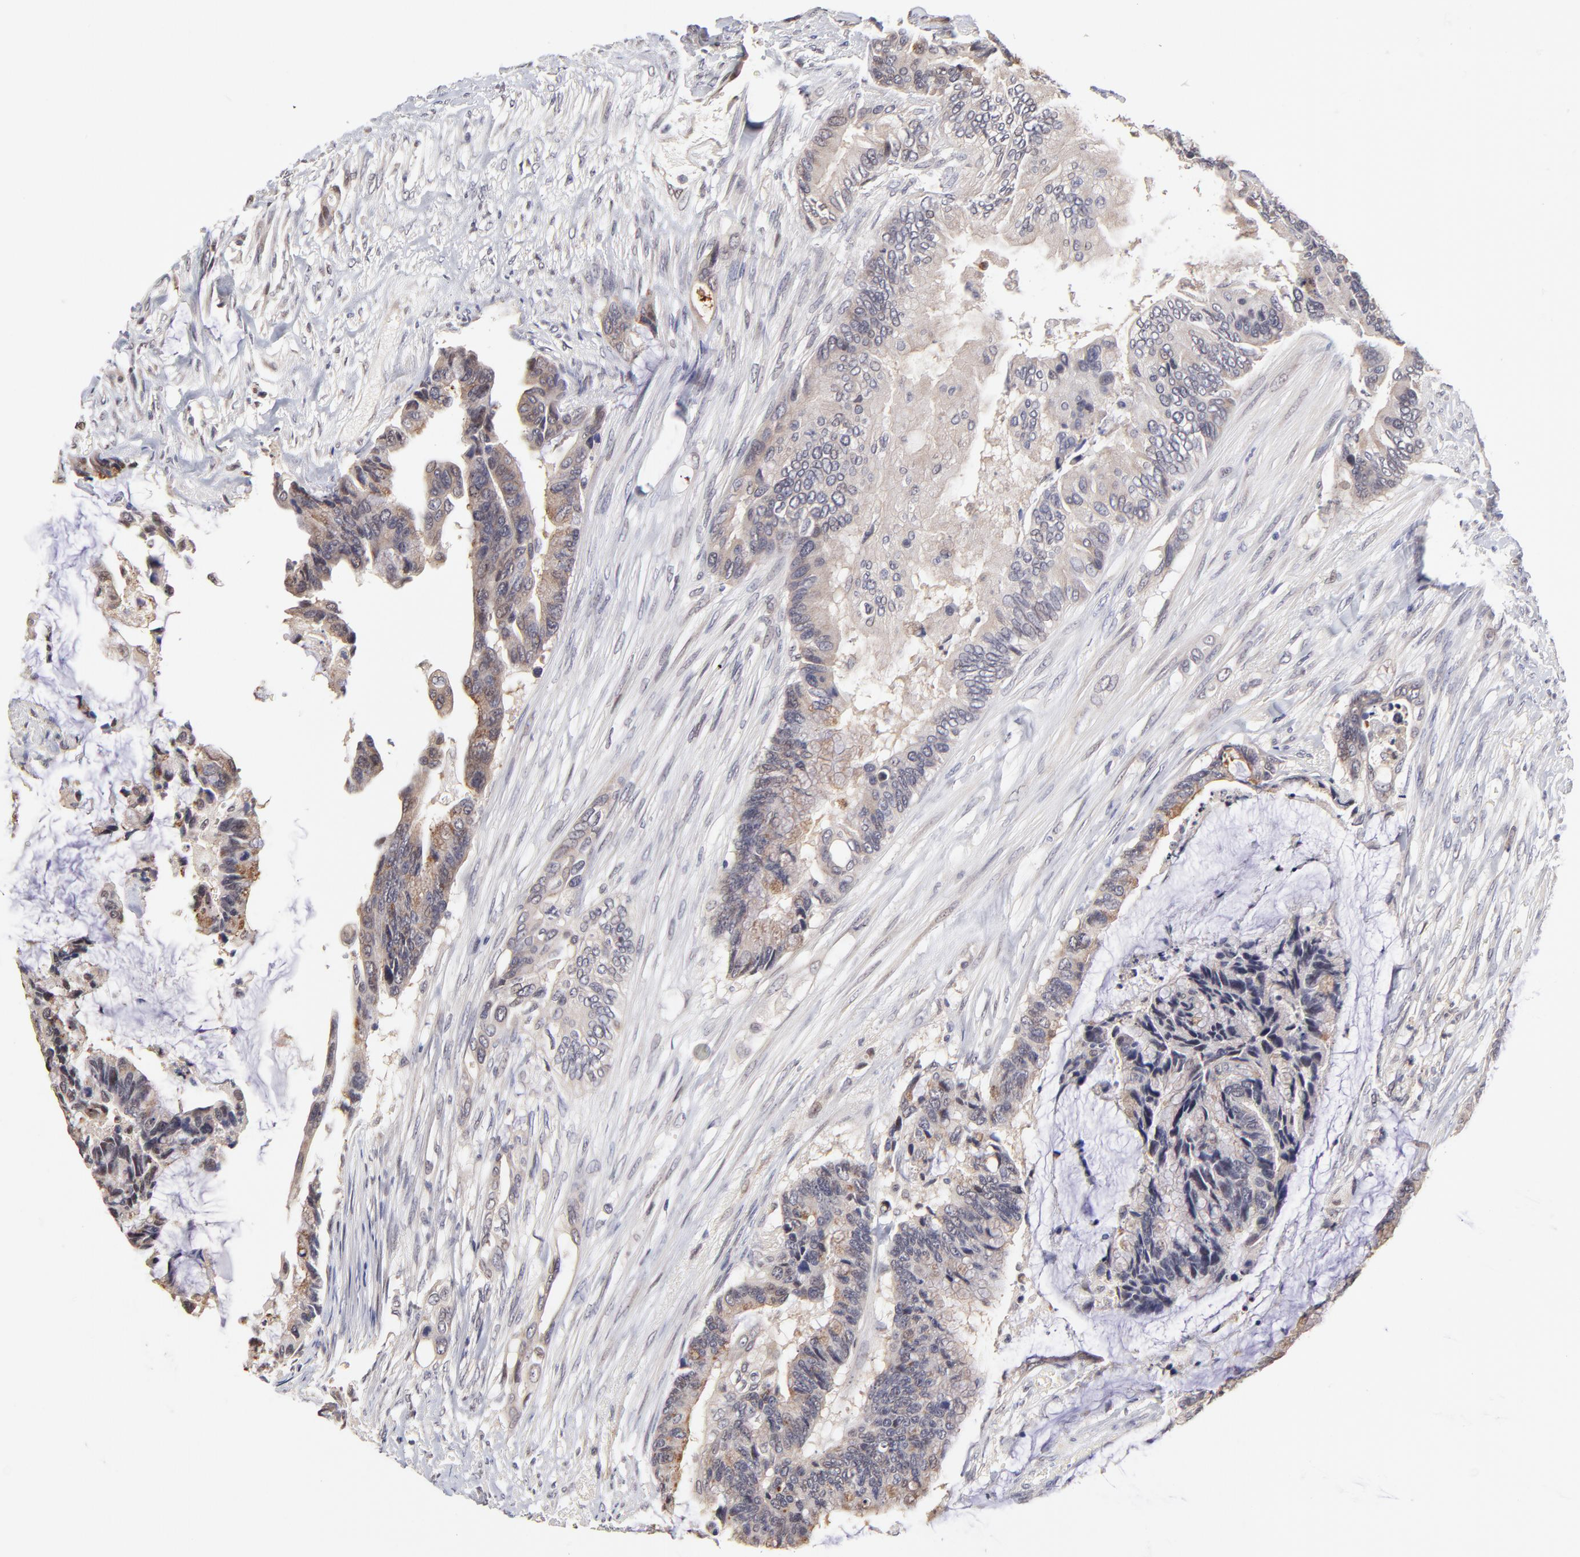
{"staining": {"intensity": "moderate", "quantity": "25%-75%", "location": "cytoplasmic/membranous"}, "tissue": "colorectal cancer", "cell_type": "Tumor cells", "image_type": "cancer", "snomed": [{"axis": "morphology", "description": "Adenocarcinoma, NOS"}, {"axis": "topography", "description": "Rectum"}], "caption": "Immunohistochemistry (IHC) staining of colorectal cancer (adenocarcinoma), which reveals medium levels of moderate cytoplasmic/membranous staining in approximately 25%-75% of tumor cells indicating moderate cytoplasmic/membranous protein expression. The staining was performed using DAB (3,3'-diaminobenzidine) (brown) for protein detection and nuclei were counterstained in hematoxylin (blue).", "gene": "ZNF10", "patient": {"sex": "female", "age": 59}}